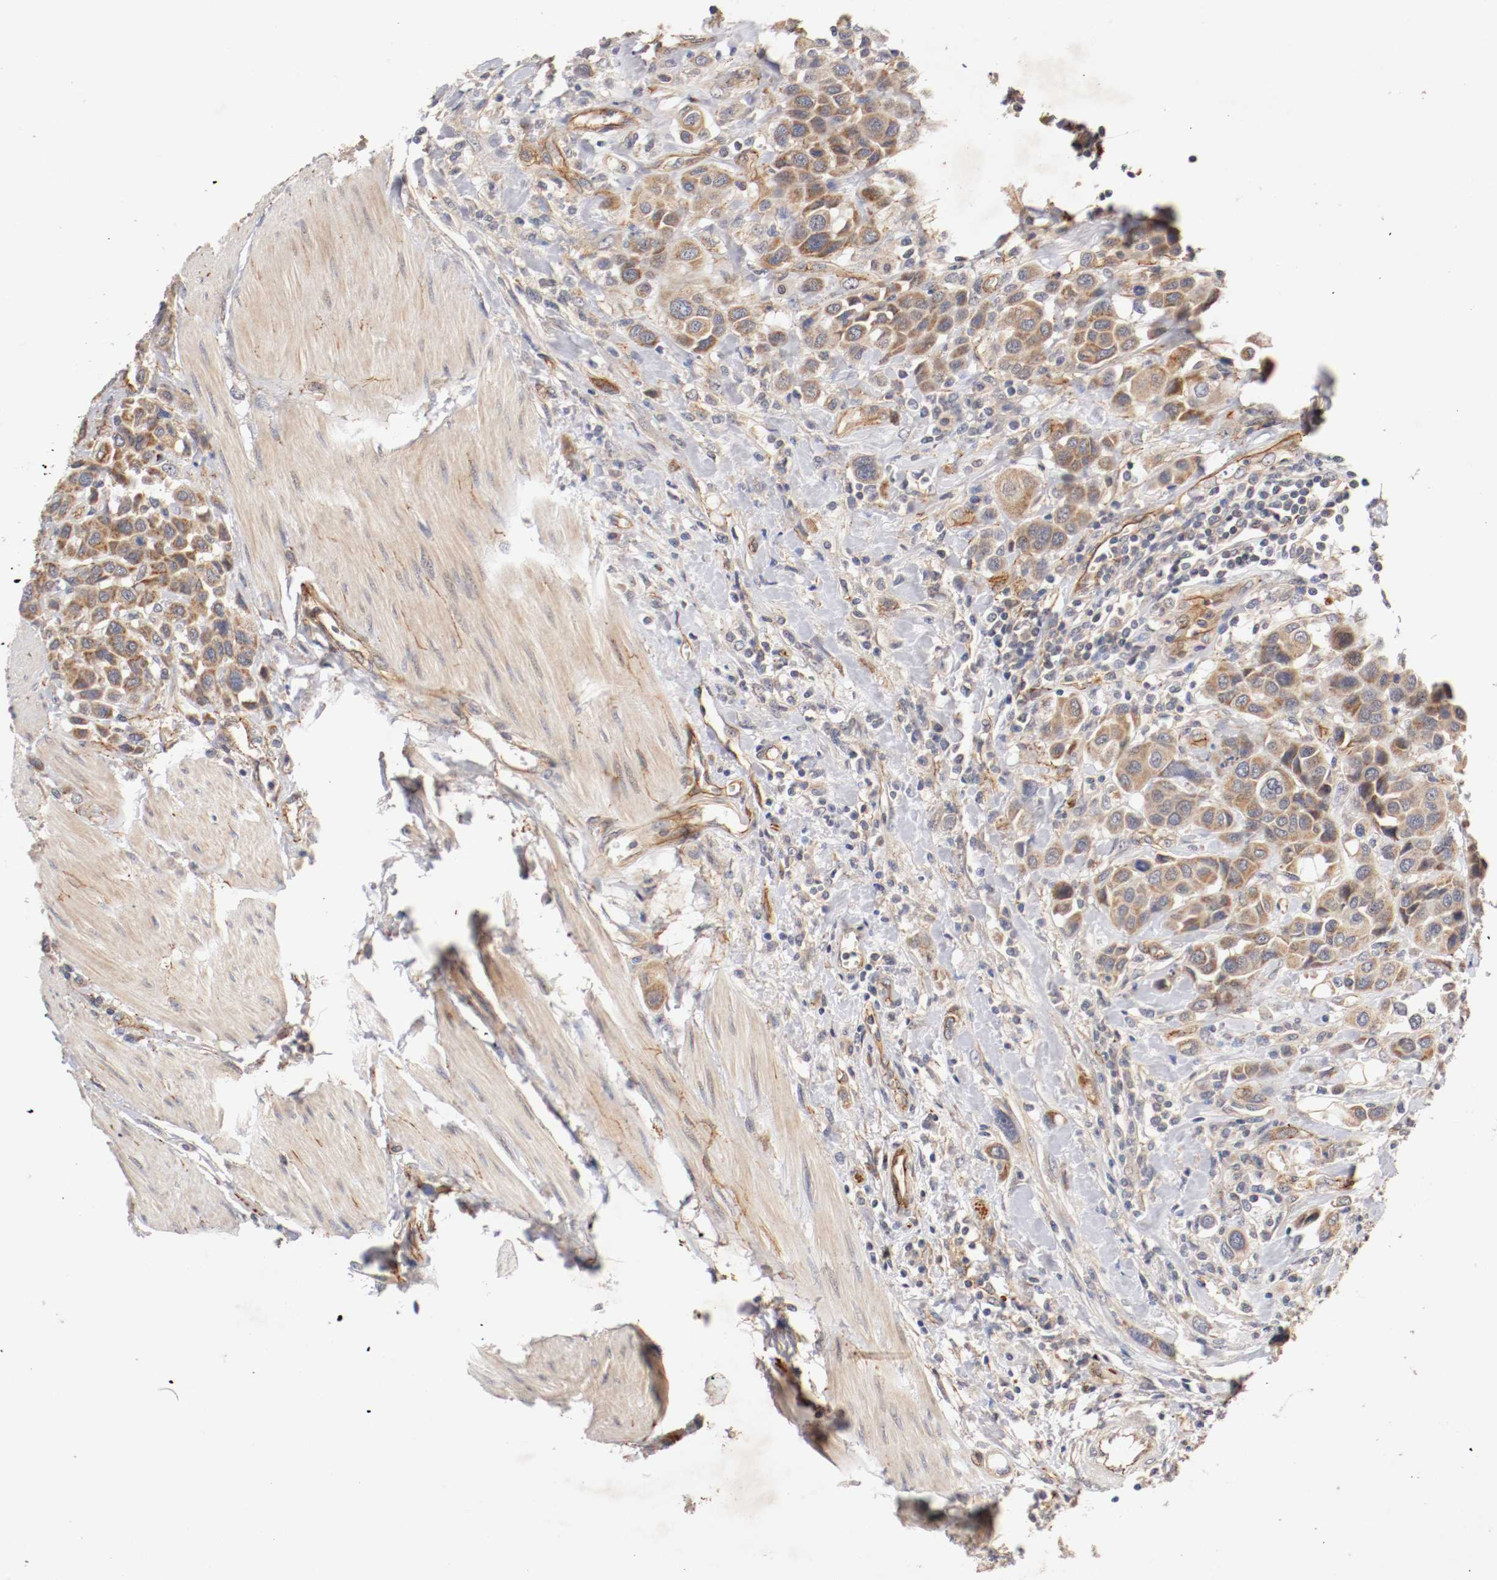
{"staining": {"intensity": "moderate", "quantity": ">75%", "location": "cytoplasmic/membranous"}, "tissue": "urothelial cancer", "cell_type": "Tumor cells", "image_type": "cancer", "snomed": [{"axis": "morphology", "description": "Urothelial carcinoma, High grade"}, {"axis": "topography", "description": "Urinary bladder"}], "caption": "This is an image of IHC staining of urothelial cancer, which shows moderate expression in the cytoplasmic/membranous of tumor cells.", "gene": "TYK2", "patient": {"sex": "male", "age": 50}}